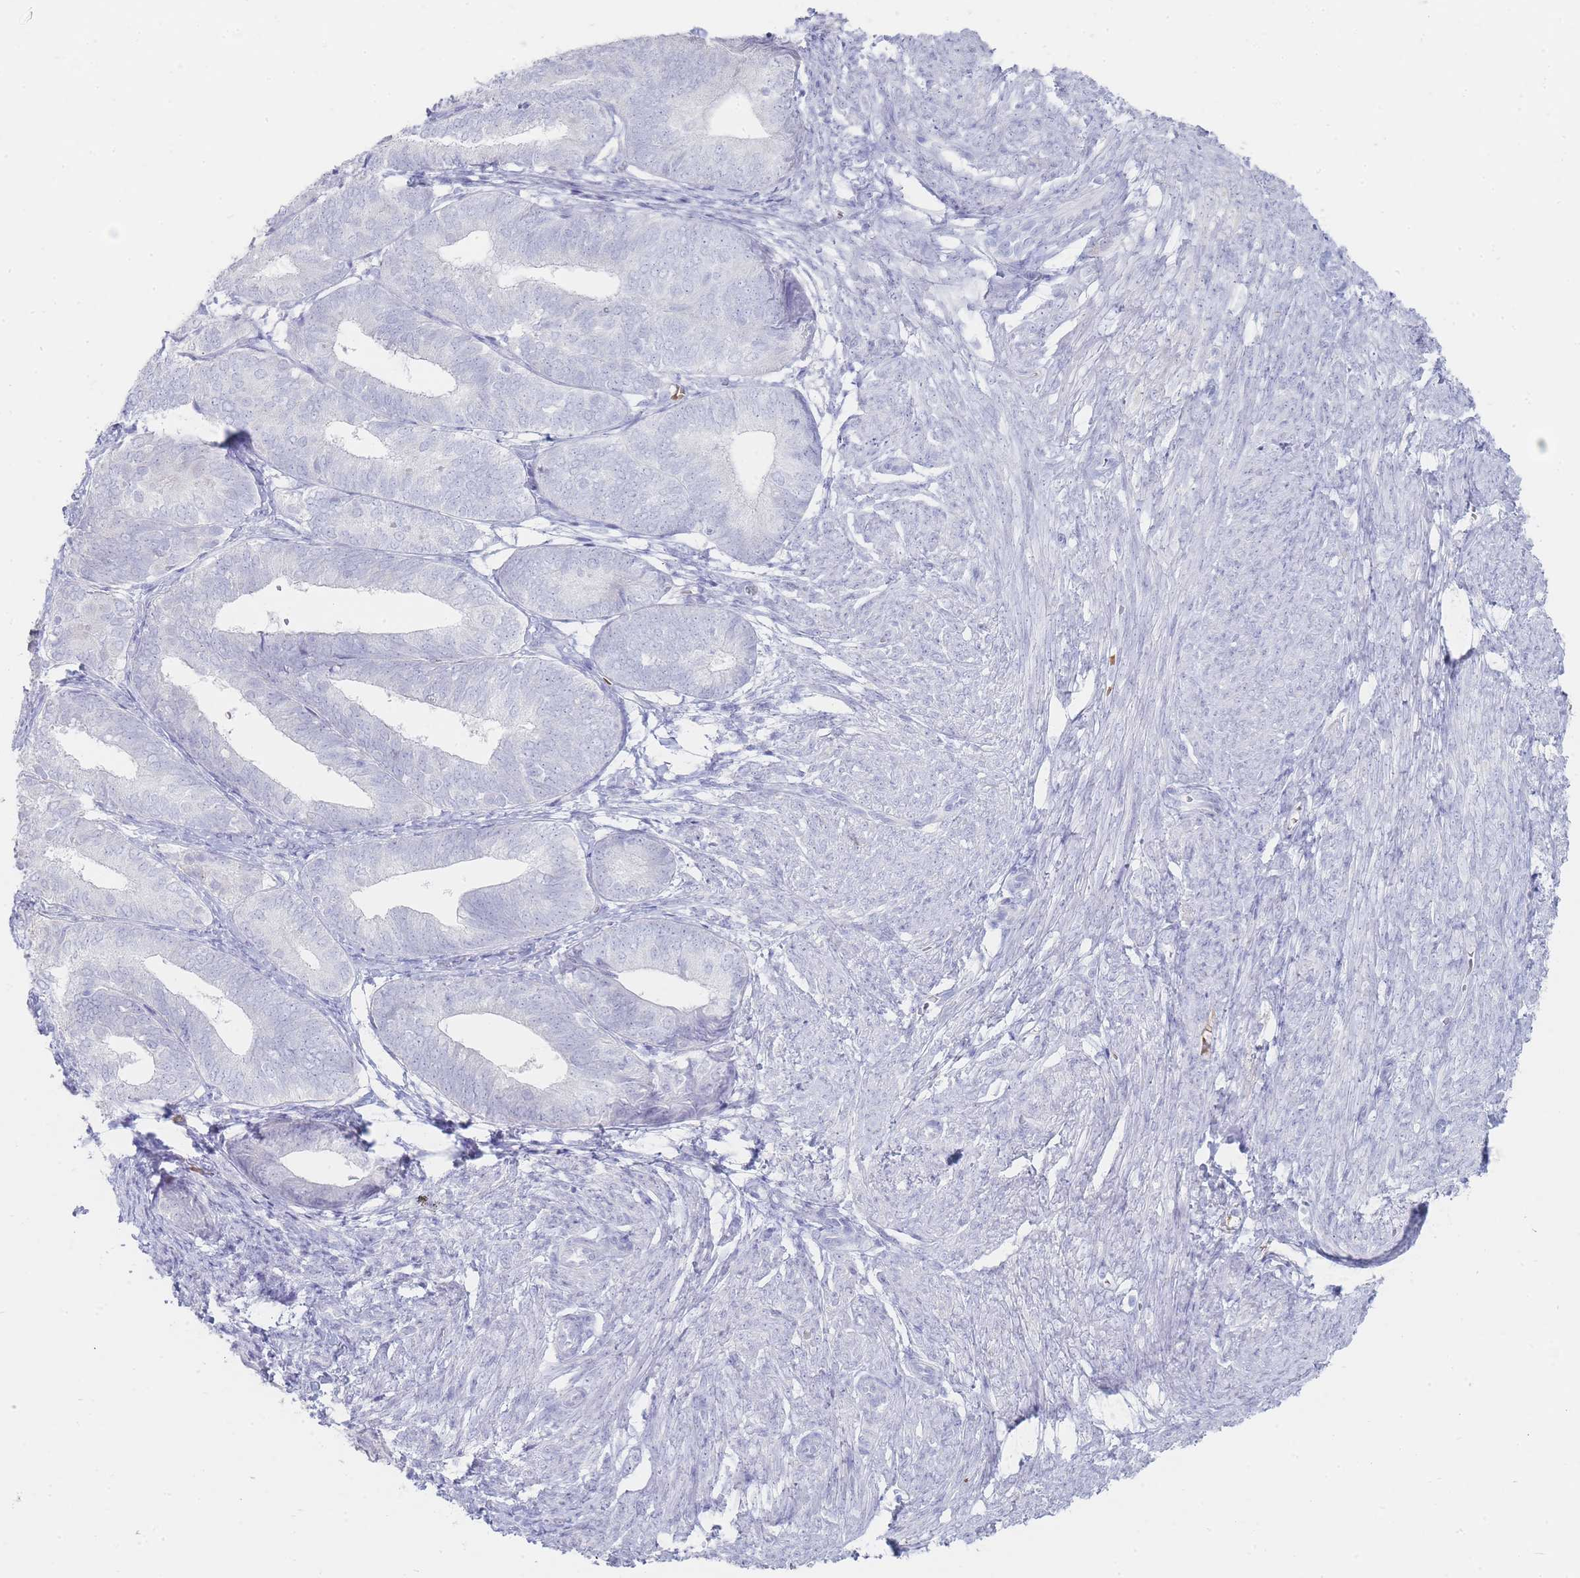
{"staining": {"intensity": "negative", "quantity": "none", "location": "none"}, "tissue": "endometrial cancer", "cell_type": "Tumor cells", "image_type": "cancer", "snomed": [{"axis": "morphology", "description": "Adenocarcinoma, NOS"}, {"axis": "topography", "description": "Endometrium"}], "caption": "The immunohistochemistry (IHC) image has no significant positivity in tumor cells of endometrial adenocarcinoma tissue.", "gene": "HBG2", "patient": {"sex": "female", "age": 87}}